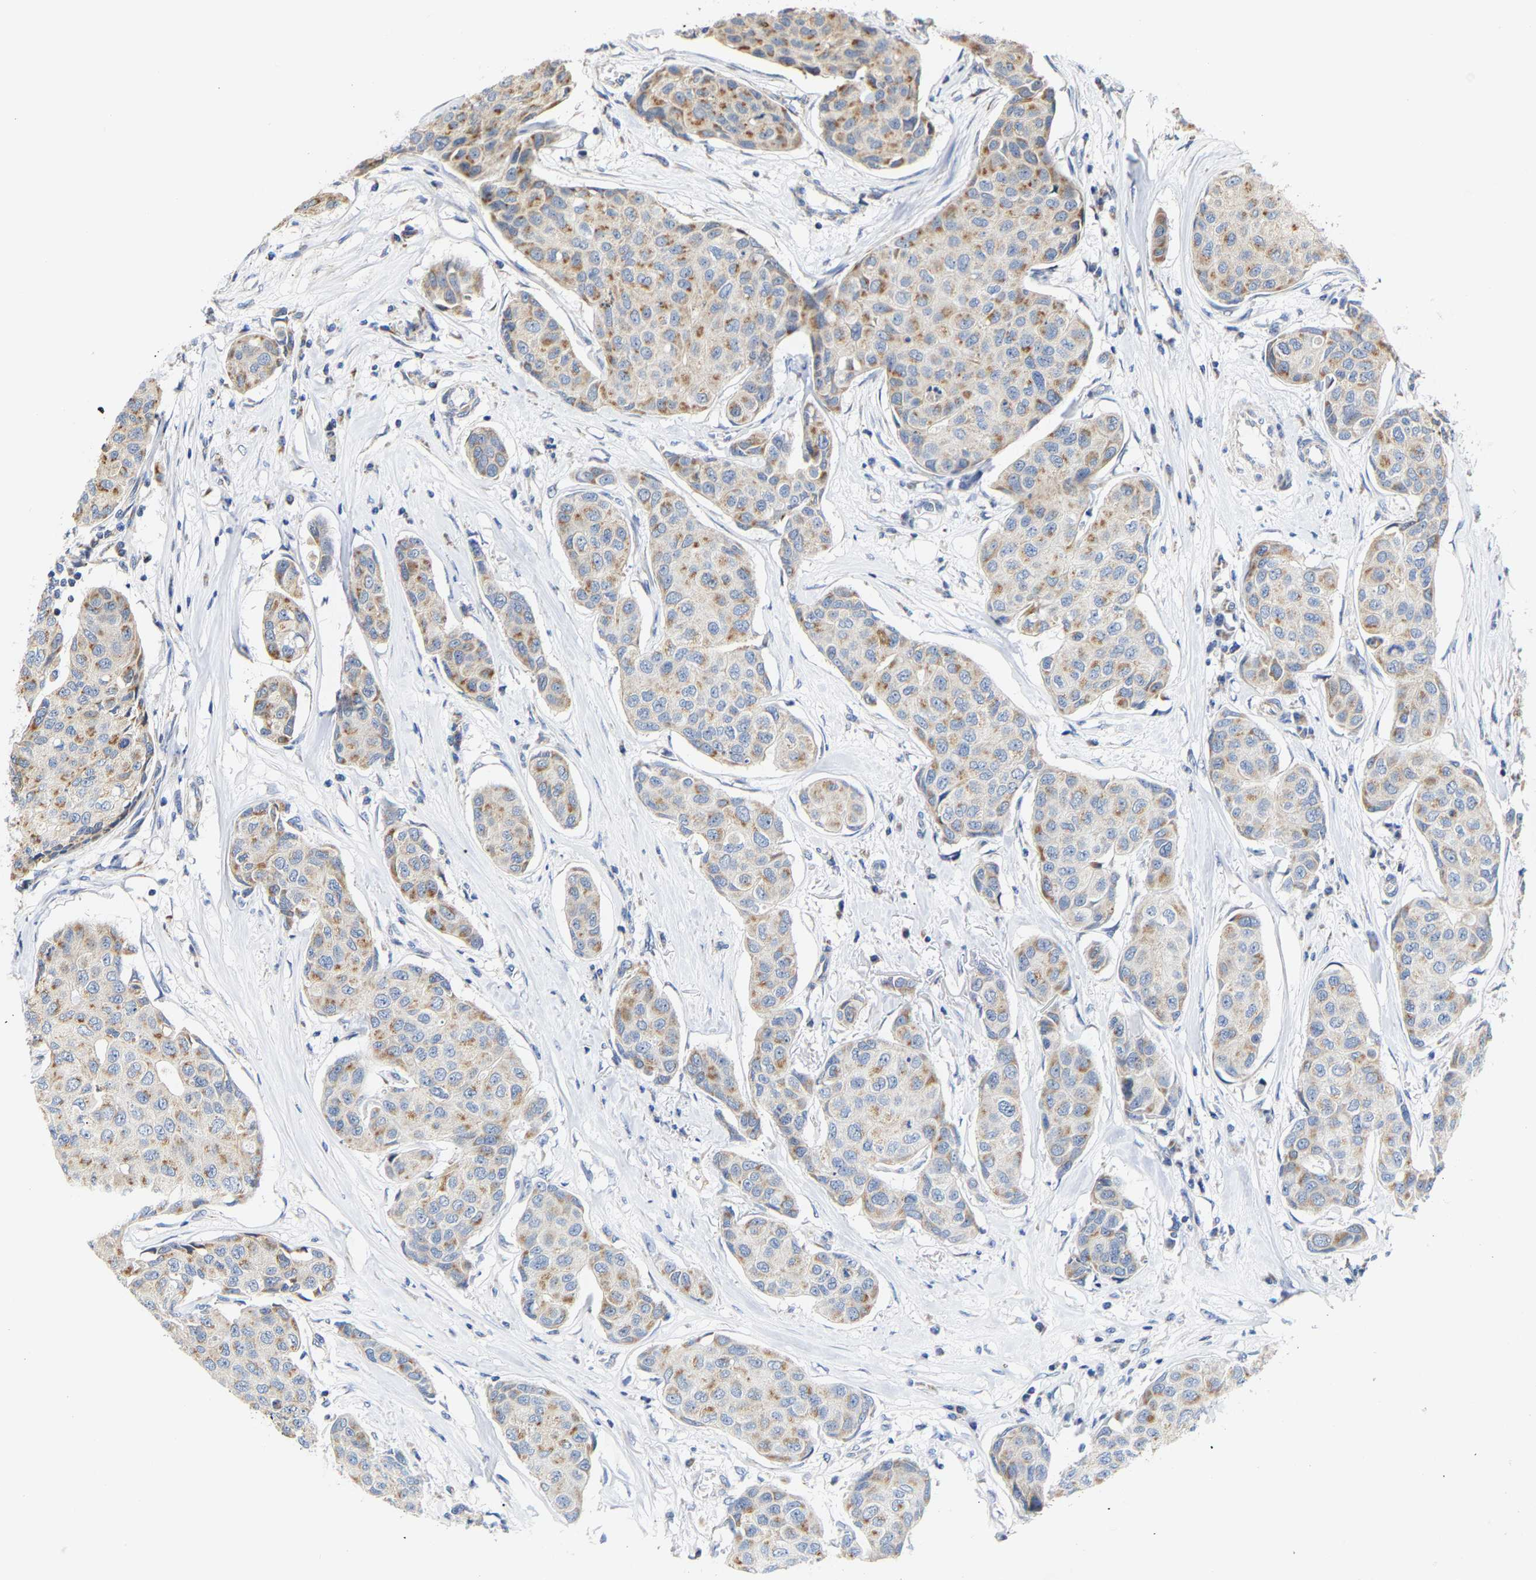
{"staining": {"intensity": "moderate", "quantity": ">75%", "location": "cytoplasmic/membranous"}, "tissue": "breast cancer", "cell_type": "Tumor cells", "image_type": "cancer", "snomed": [{"axis": "morphology", "description": "Duct carcinoma"}, {"axis": "topography", "description": "Breast"}], "caption": "Protein staining reveals moderate cytoplasmic/membranous staining in about >75% of tumor cells in breast infiltrating ductal carcinoma.", "gene": "PCNT", "patient": {"sex": "female", "age": 80}}